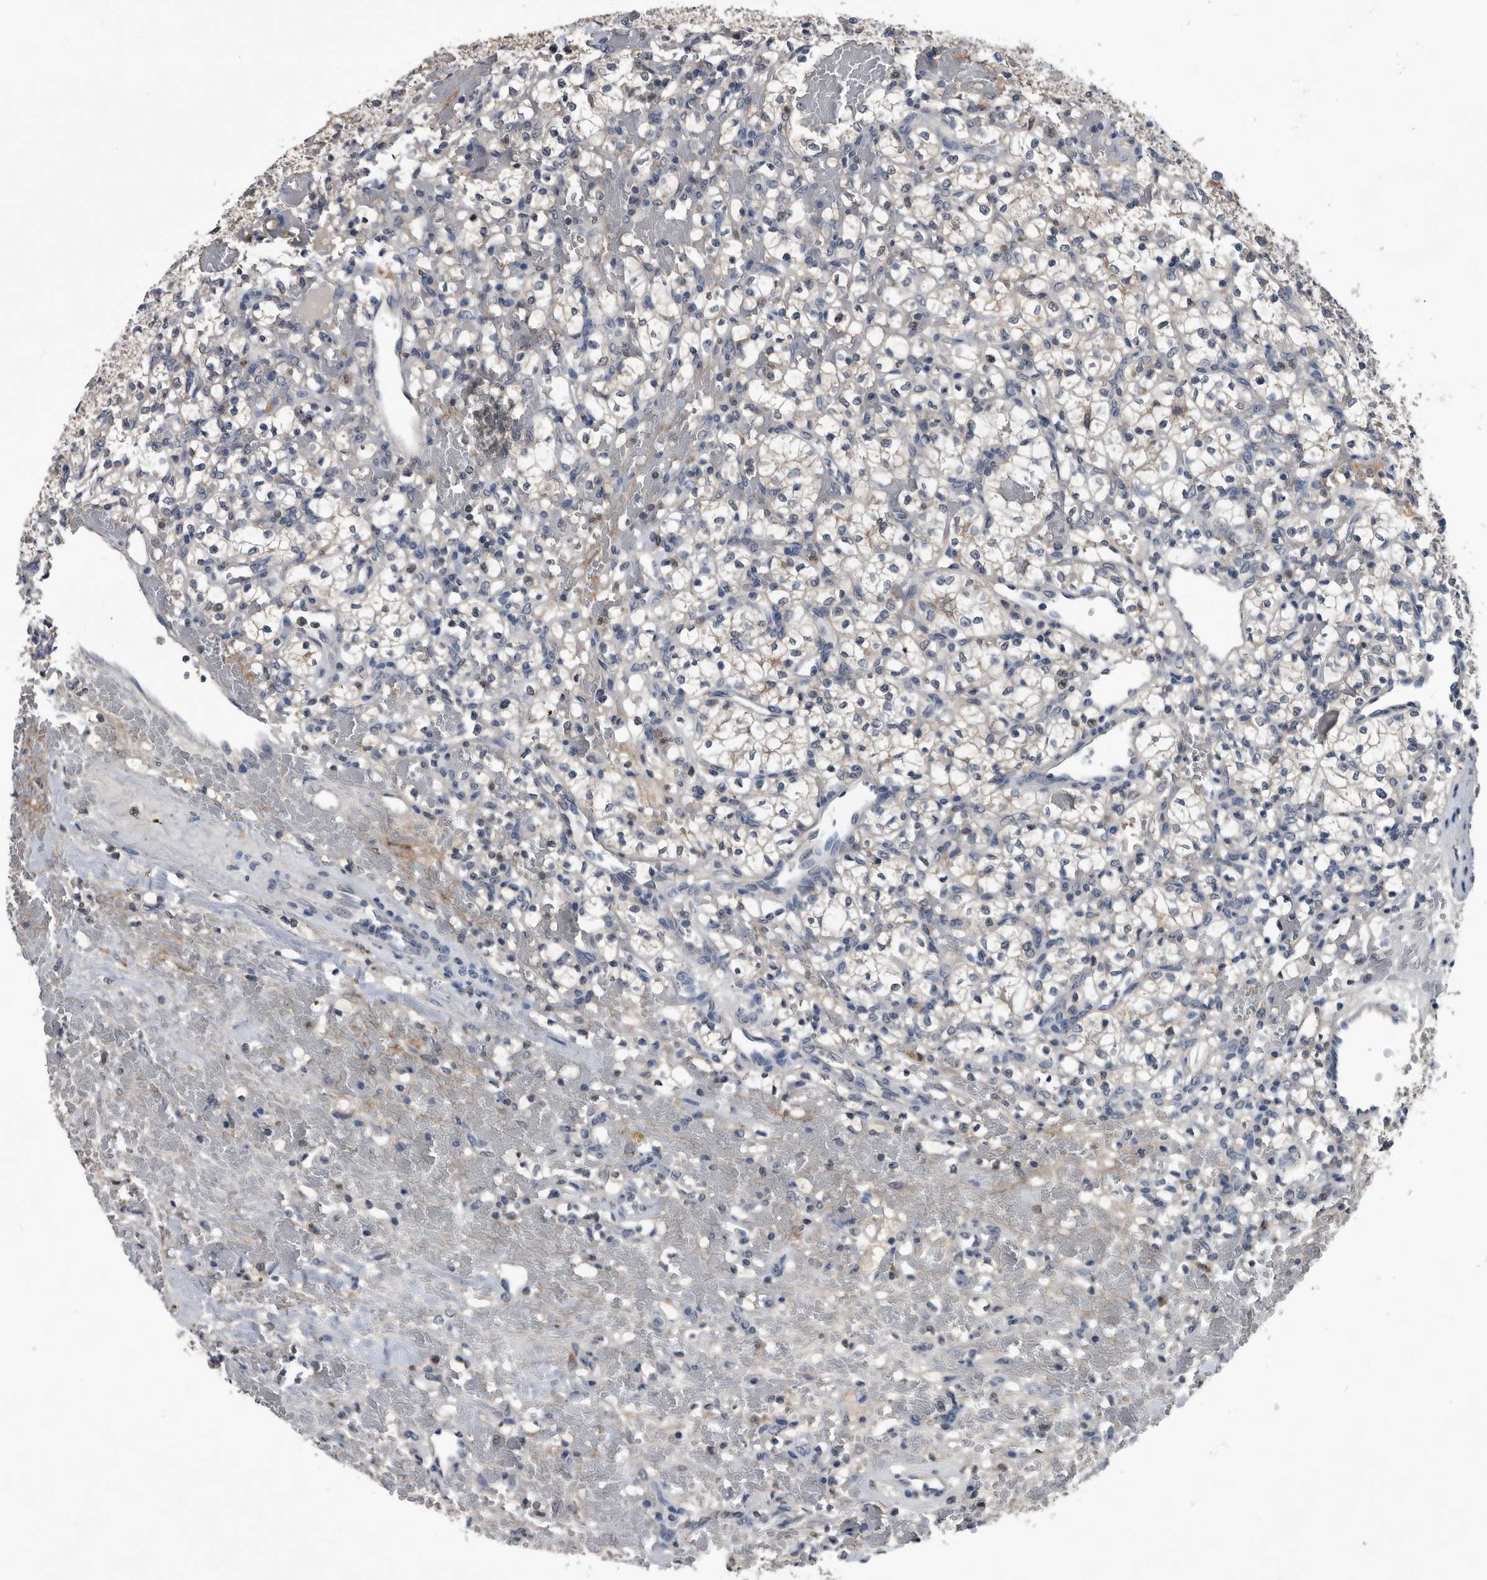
{"staining": {"intensity": "negative", "quantity": "none", "location": "none"}, "tissue": "renal cancer", "cell_type": "Tumor cells", "image_type": "cancer", "snomed": [{"axis": "morphology", "description": "Adenocarcinoma, NOS"}, {"axis": "topography", "description": "Kidney"}], "caption": "This is an immunohistochemistry histopathology image of renal cancer (adenocarcinoma). There is no staining in tumor cells.", "gene": "PDXK", "patient": {"sex": "female", "age": 60}}